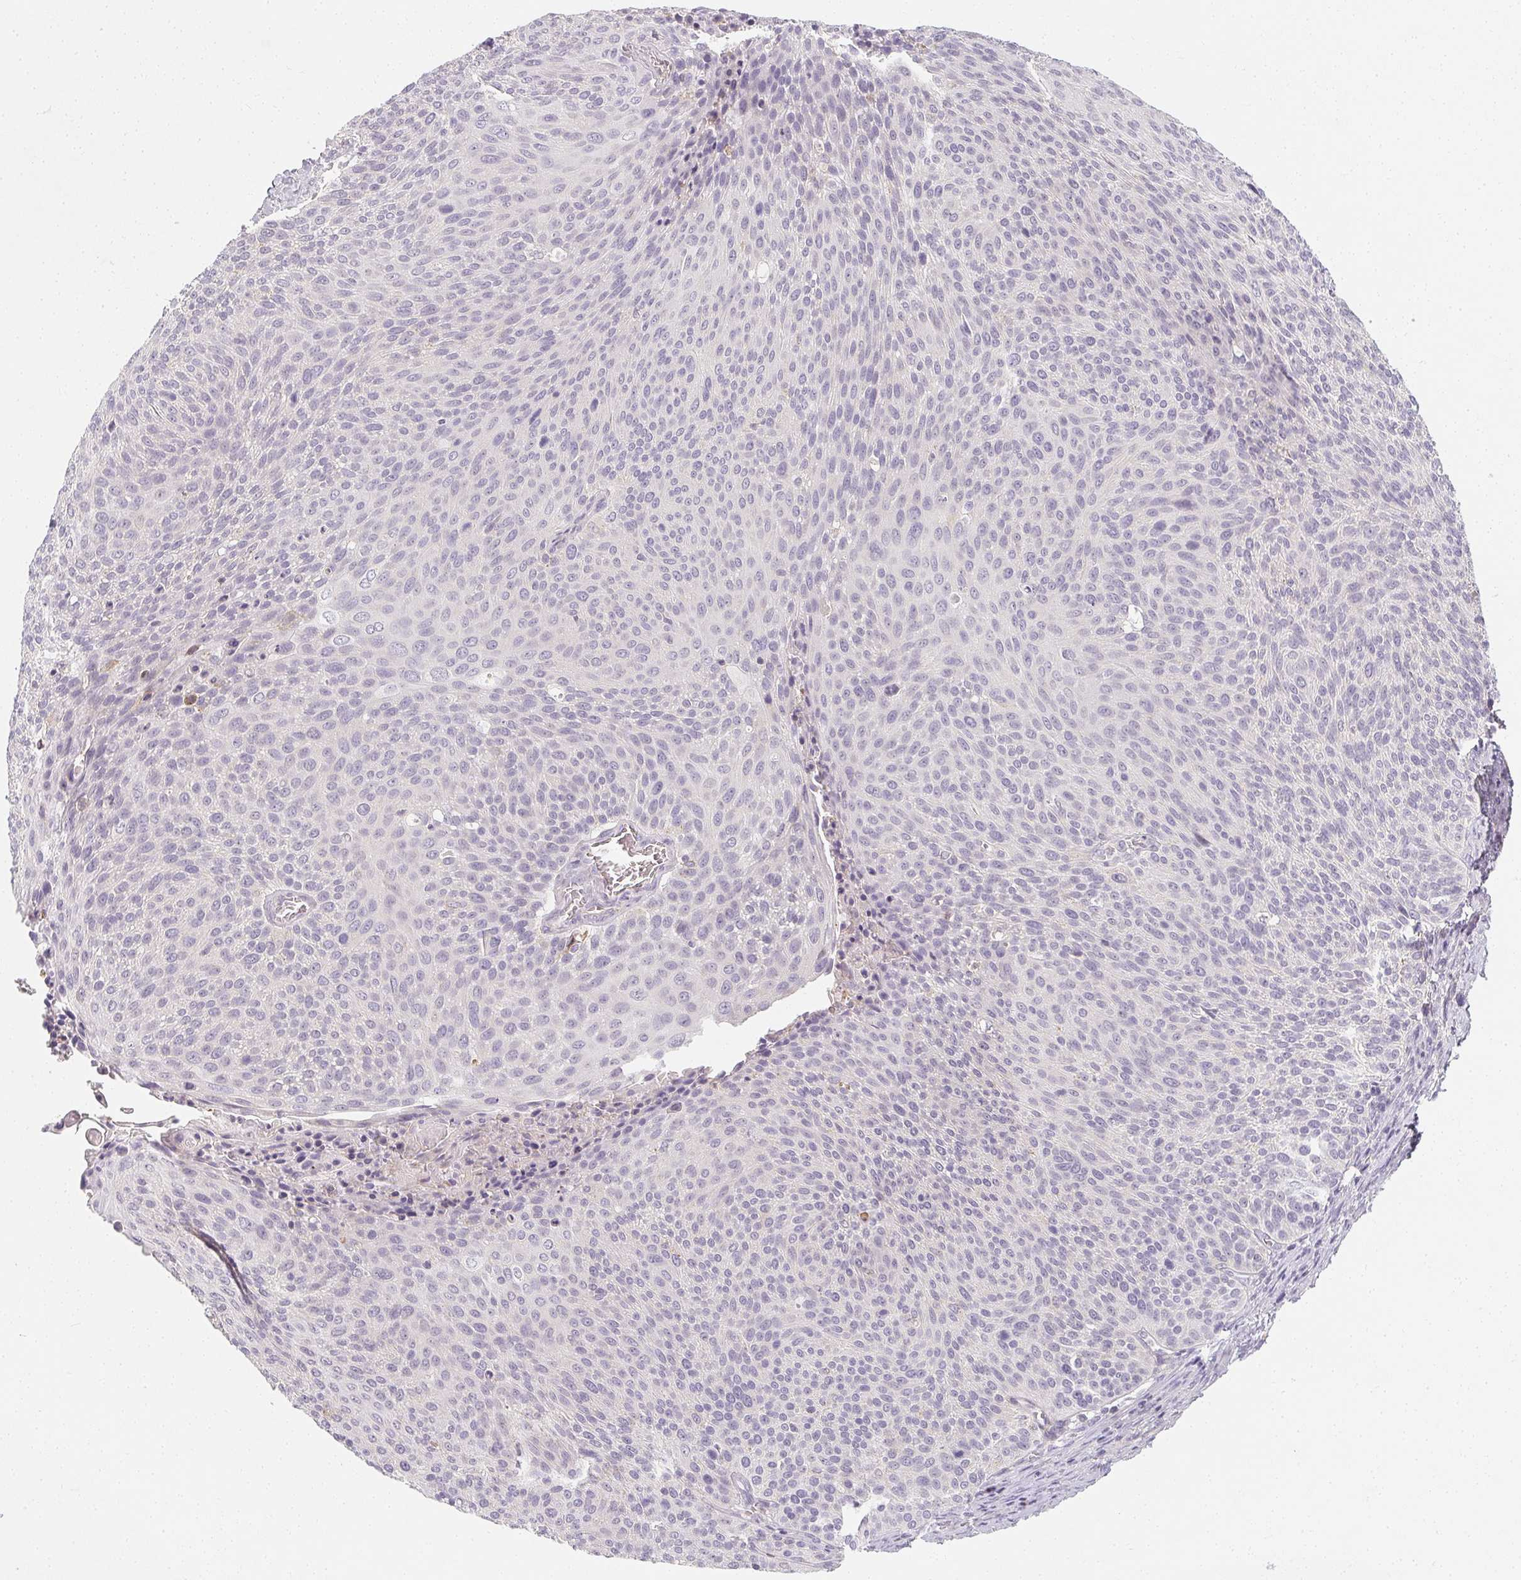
{"staining": {"intensity": "negative", "quantity": "none", "location": "none"}, "tissue": "cervical cancer", "cell_type": "Tumor cells", "image_type": "cancer", "snomed": [{"axis": "morphology", "description": "Squamous cell carcinoma, NOS"}, {"axis": "topography", "description": "Cervix"}], "caption": "DAB immunohistochemical staining of human cervical squamous cell carcinoma reveals no significant staining in tumor cells. The staining was performed using DAB (3,3'-diaminobenzidine) to visualize the protein expression in brown, while the nuclei were stained in blue with hematoxylin (Magnification: 20x).", "gene": "LRRC23", "patient": {"sex": "female", "age": 31}}